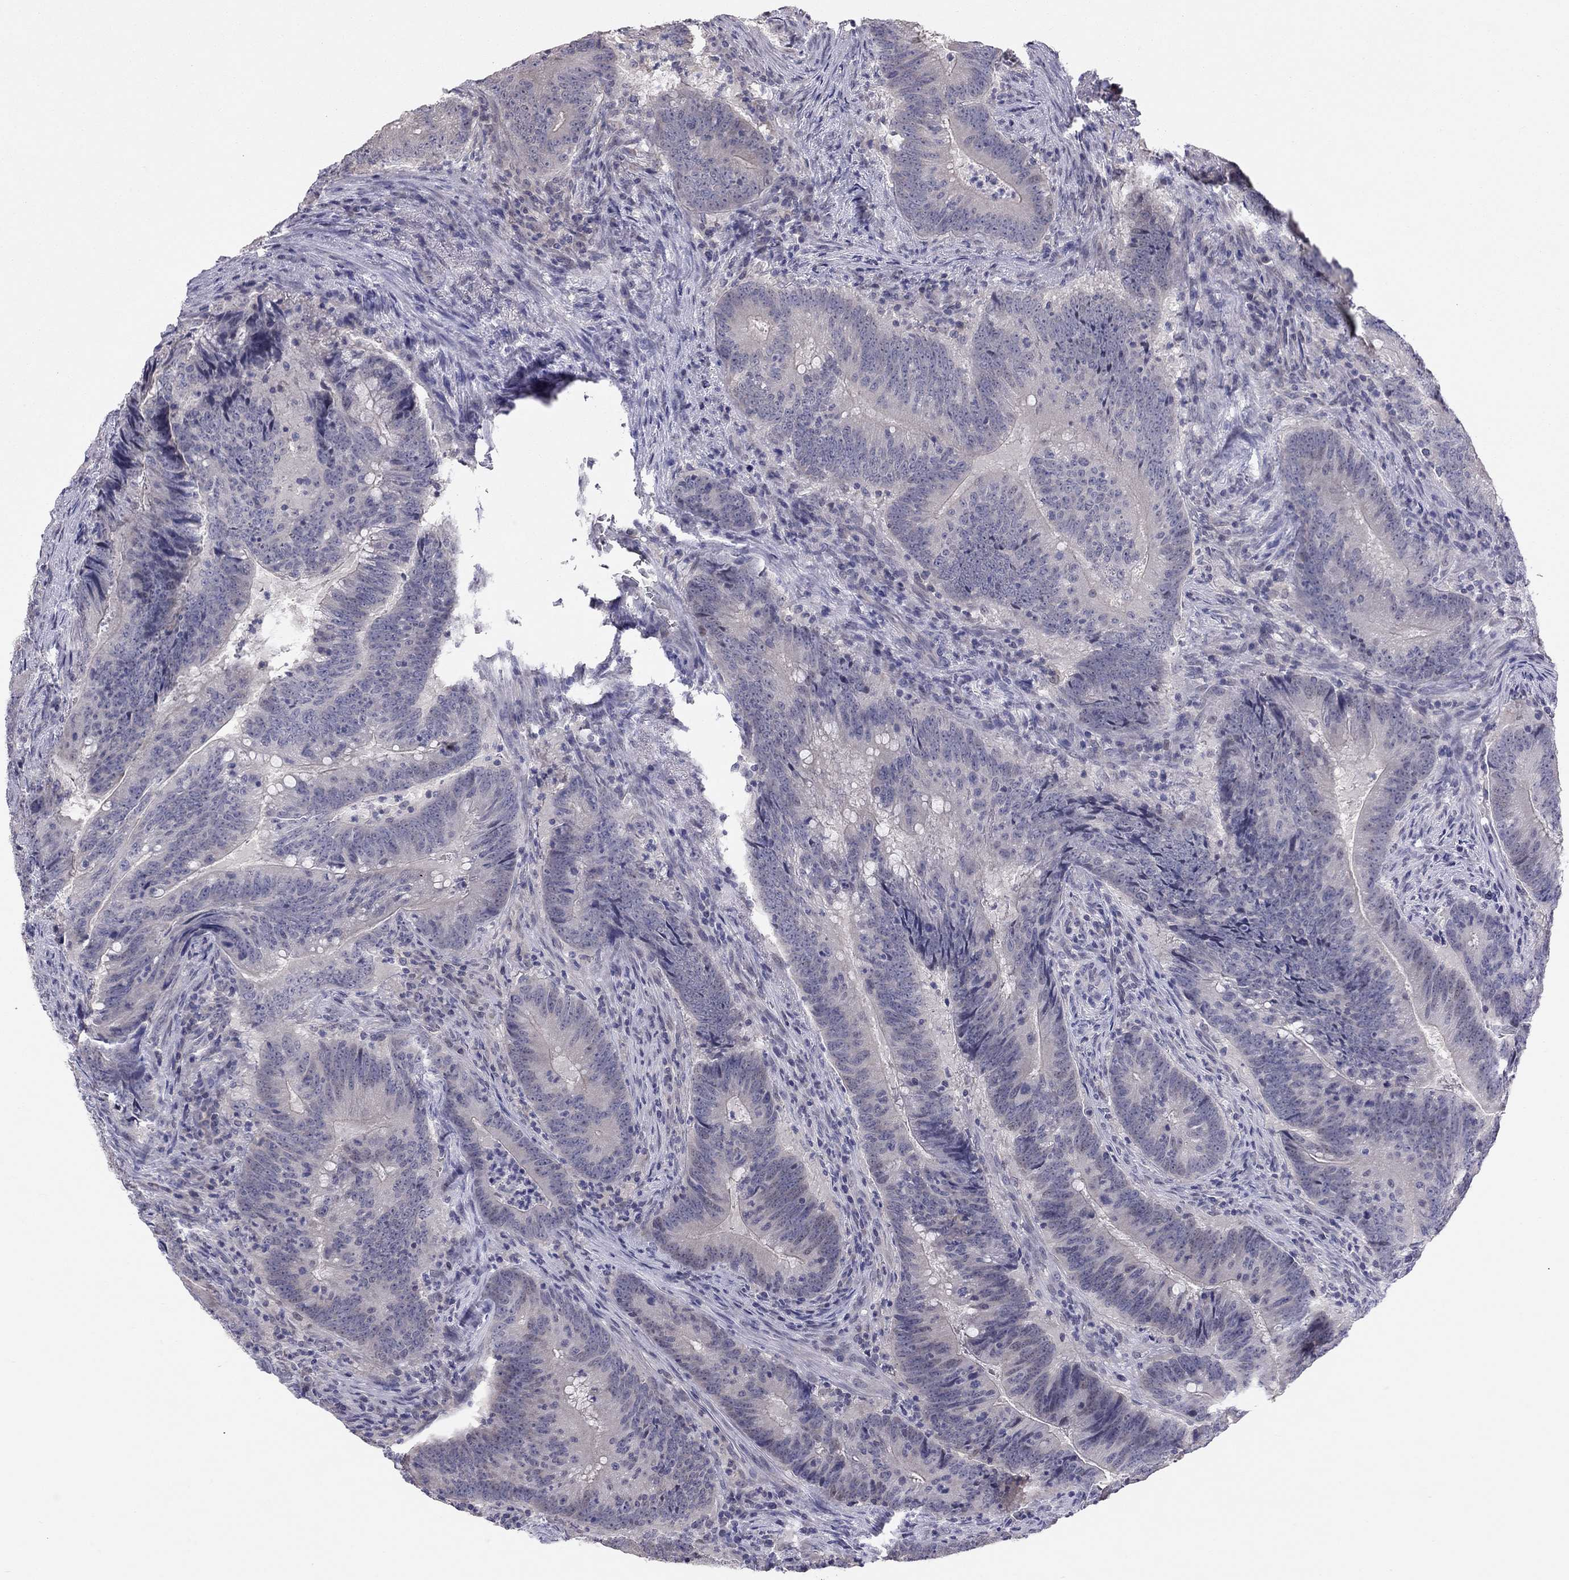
{"staining": {"intensity": "negative", "quantity": "none", "location": "none"}, "tissue": "colorectal cancer", "cell_type": "Tumor cells", "image_type": "cancer", "snomed": [{"axis": "morphology", "description": "Adenocarcinoma, NOS"}, {"axis": "topography", "description": "Colon"}], "caption": "High power microscopy photomicrograph of an immunohistochemistry (IHC) histopathology image of adenocarcinoma (colorectal), revealing no significant expression in tumor cells.", "gene": "HSF2BP", "patient": {"sex": "female", "age": 87}}